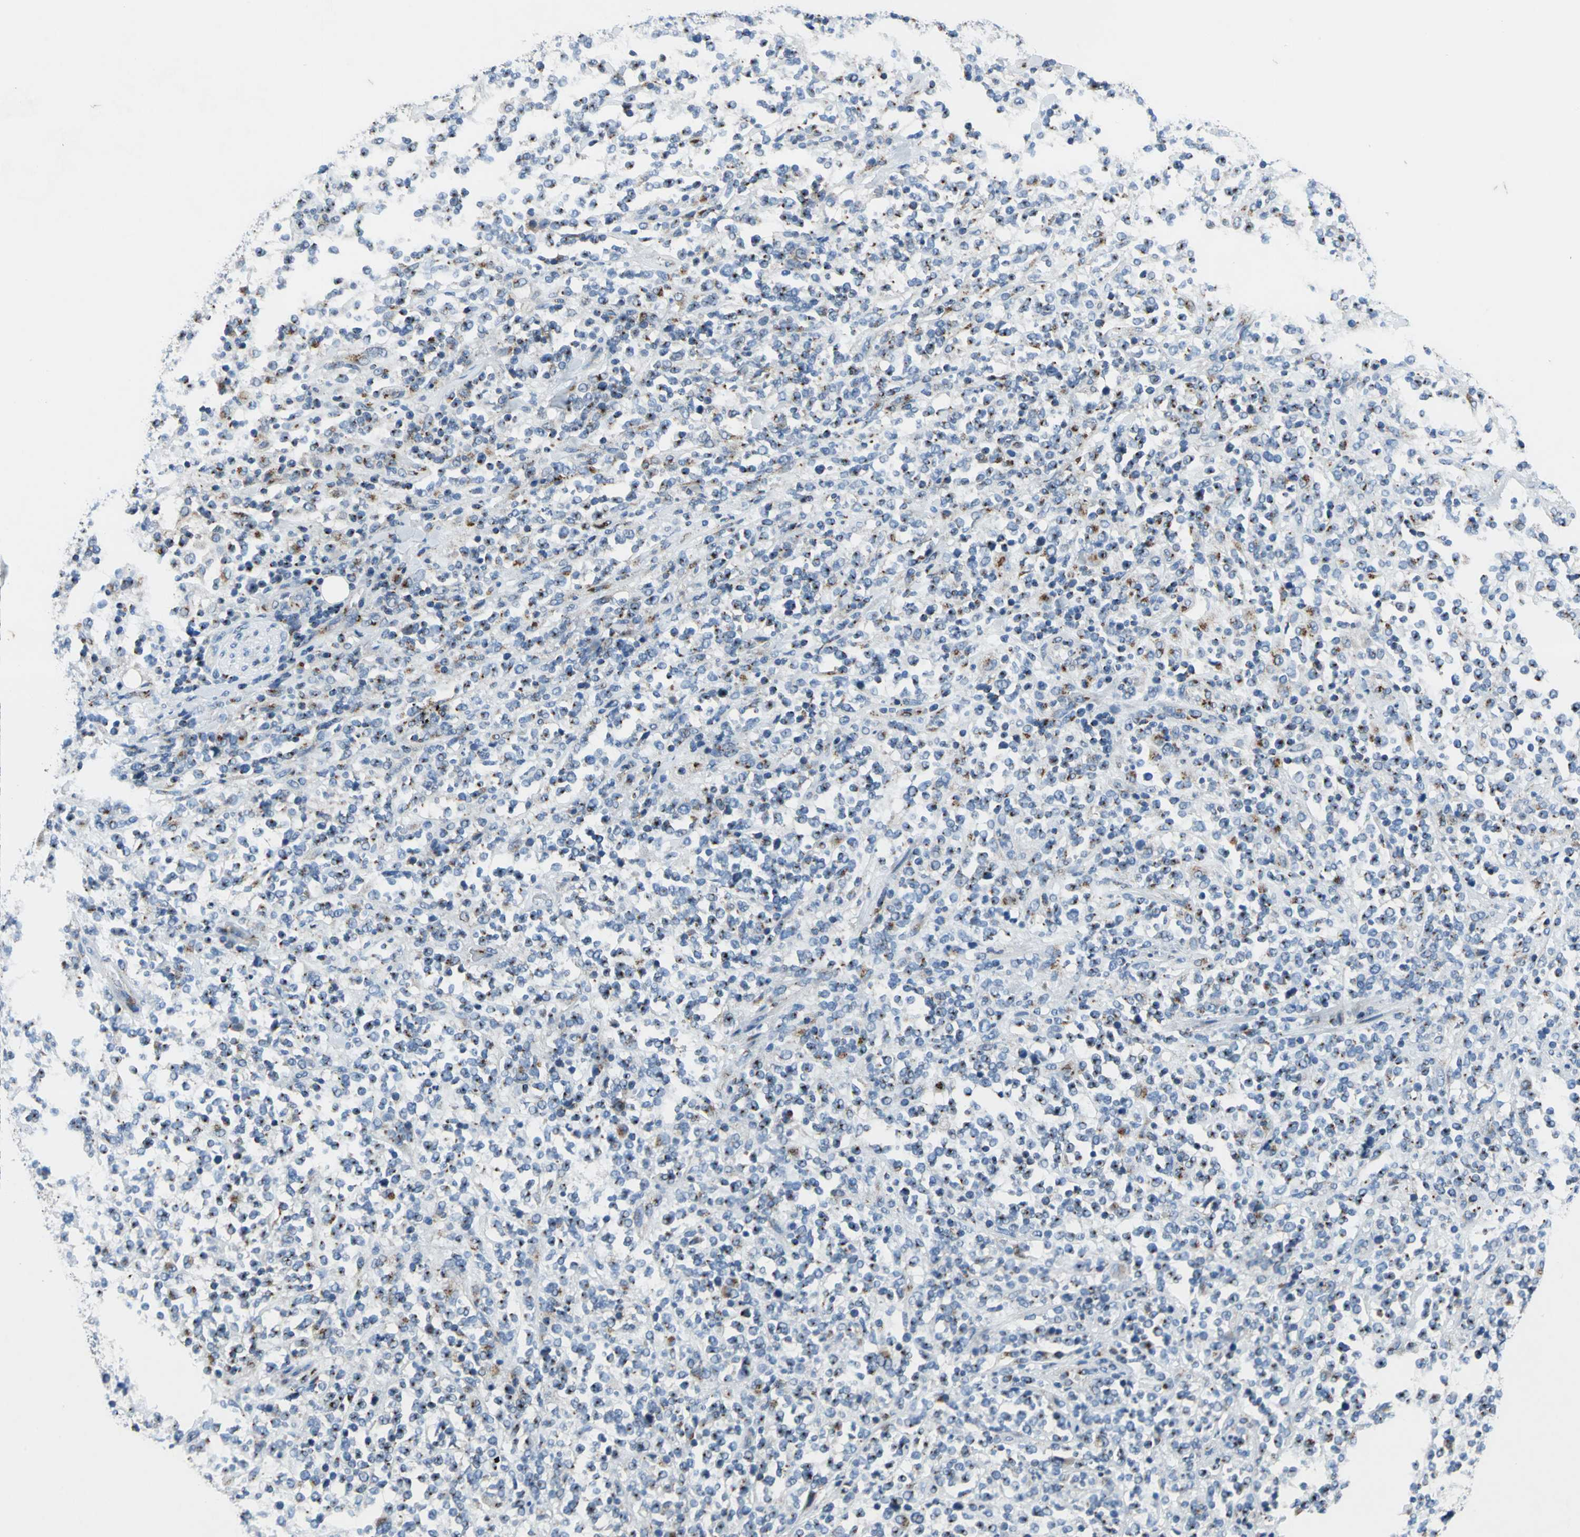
{"staining": {"intensity": "moderate", "quantity": "<25%", "location": "cytoplasmic/membranous"}, "tissue": "lymphoma", "cell_type": "Tumor cells", "image_type": "cancer", "snomed": [{"axis": "morphology", "description": "Malignant lymphoma, non-Hodgkin's type, High grade"}, {"axis": "topography", "description": "Soft tissue"}], "caption": "The immunohistochemical stain highlights moderate cytoplasmic/membranous positivity in tumor cells of malignant lymphoma, non-Hodgkin's type (high-grade) tissue.", "gene": "GPR3", "patient": {"sex": "male", "age": 18}}